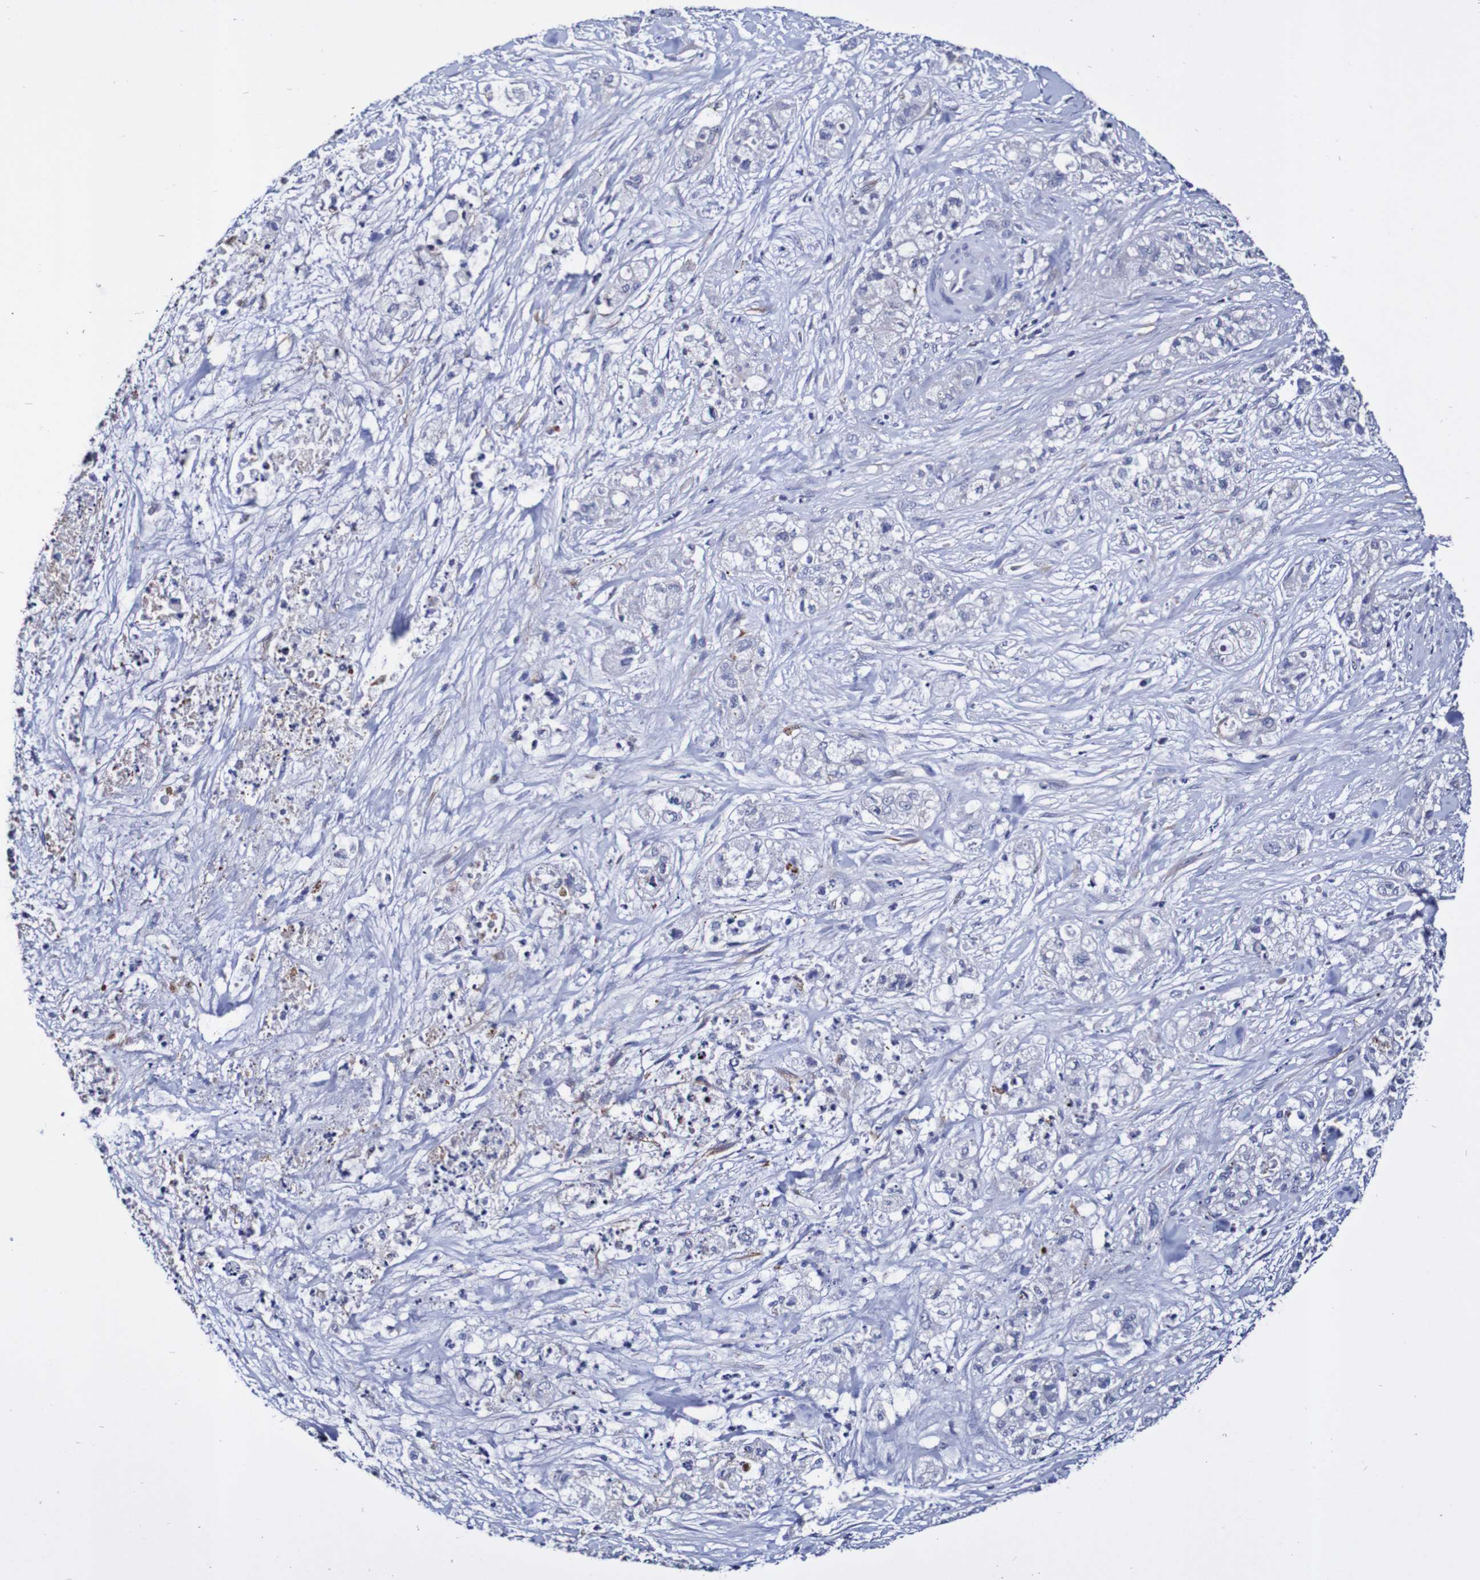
{"staining": {"intensity": "negative", "quantity": "none", "location": "none"}, "tissue": "pancreatic cancer", "cell_type": "Tumor cells", "image_type": "cancer", "snomed": [{"axis": "morphology", "description": "Adenocarcinoma, NOS"}, {"axis": "topography", "description": "Pancreas"}], "caption": "An immunohistochemistry (IHC) image of pancreatic cancer (adenocarcinoma) is shown. There is no staining in tumor cells of pancreatic cancer (adenocarcinoma).", "gene": "SEZ6", "patient": {"sex": "female", "age": 78}}